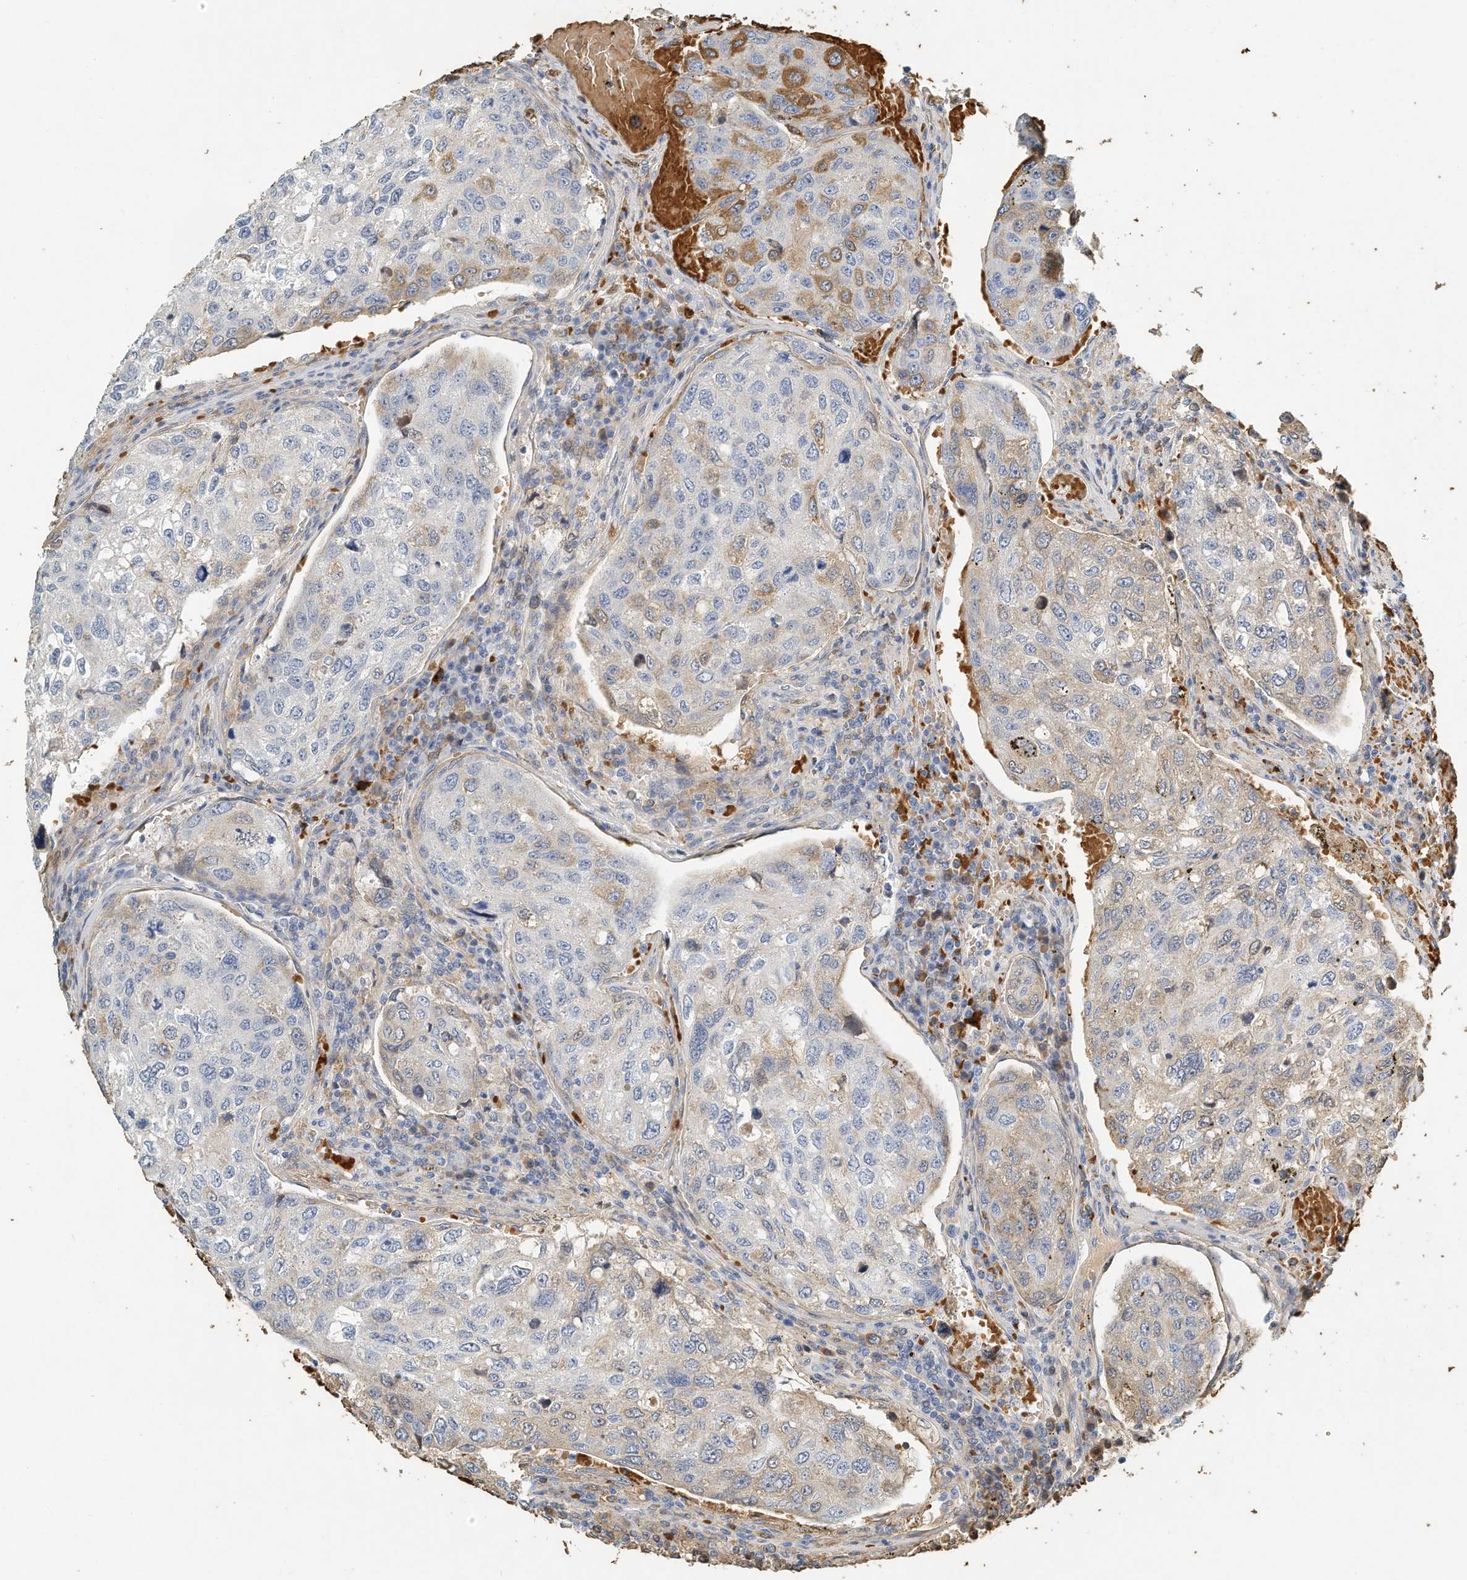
{"staining": {"intensity": "moderate", "quantity": "<25%", "location": "cytoplasmic/membranous"}, "tissue": "urothelial cancer", "cell_type": "Tumor cells", "image_type": "cancer", "snomed": [{"axis": "morphology", "description": "Urothelial carcinoma, High grade"}, {"axis": "topography", "description": "Lymph node"}, {"axis": "topography", "description": "Urinary bladder"}], "caption": "Urothelial carcinoma (high-grade) stained with DAB (3,3'-diaminobenzidine) immunohistochemistry (IHC) shows low levels of moderate cytoplasmic/membranous staining in about <25% of tumor cells. Nuclei are stained in blue.", "gene": "RCAN3", "patient": {"sex": "male", "age": 51}}